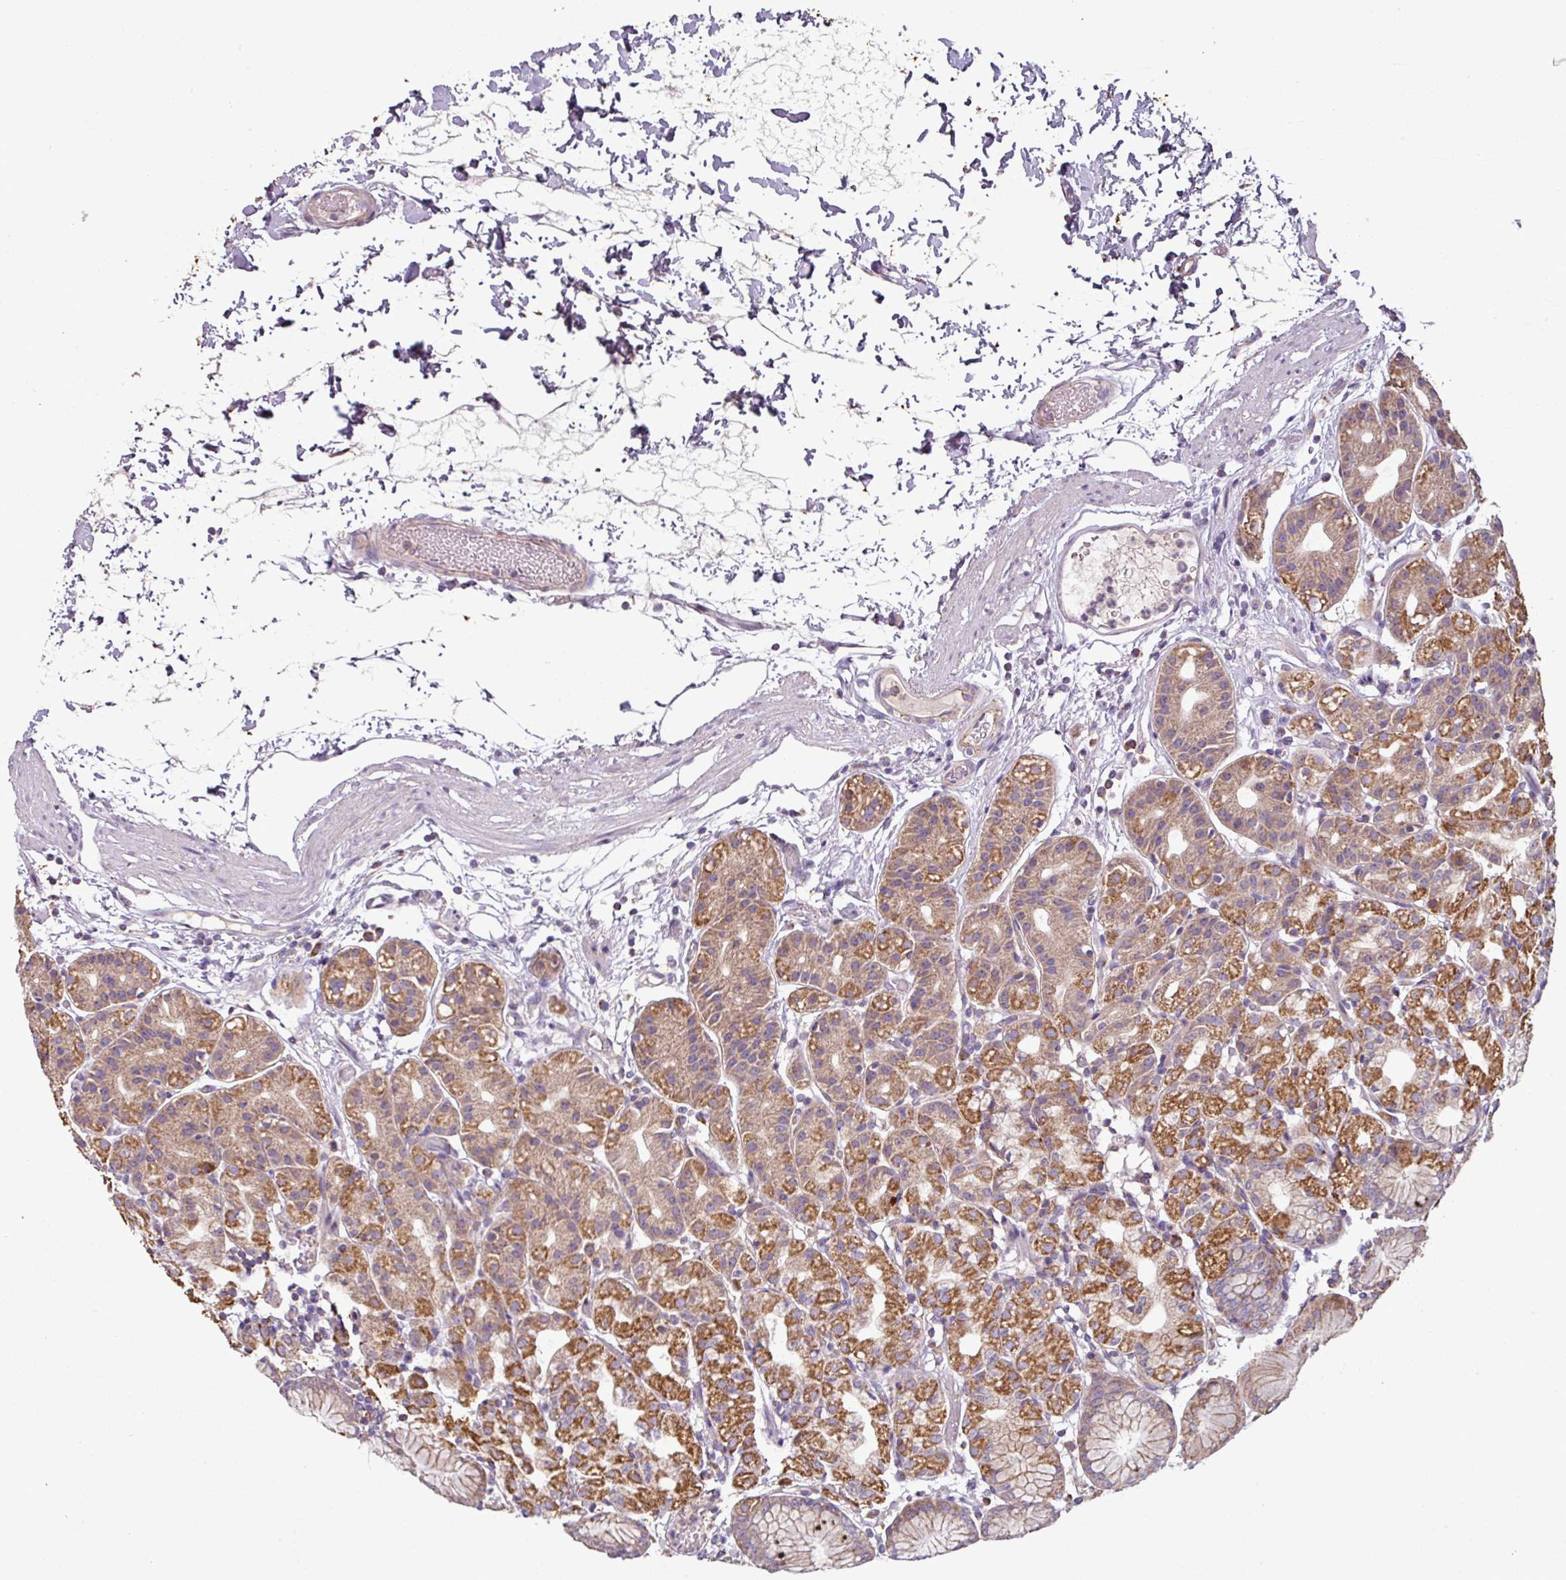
{"staining": {"intensity": "strong", "quantity": ">75%", "location": "cytoplasmic/membranous"}, "tissue": "stomach", "cell_type": "Glandular cells", "image_type": "normal", "snomed": [{"axis": "morphology", "description": "Normal tissue, NOS"}, {"axis": "topography", "description": "Stomach"}], "caption": "IHC staining of benign stomach, which reveals high levels of strong cytoplasmic/membranous positivity in about >75% of glandular cells indicating strong cytoplasmic/membranous protein staining. The staining was performed using DAB (brown) for protein detection and nuclei were counterstained in hematoxylin (blue).", "gene": "ENSG00000260170", "patient": {"sex": "female", "age": 57}}